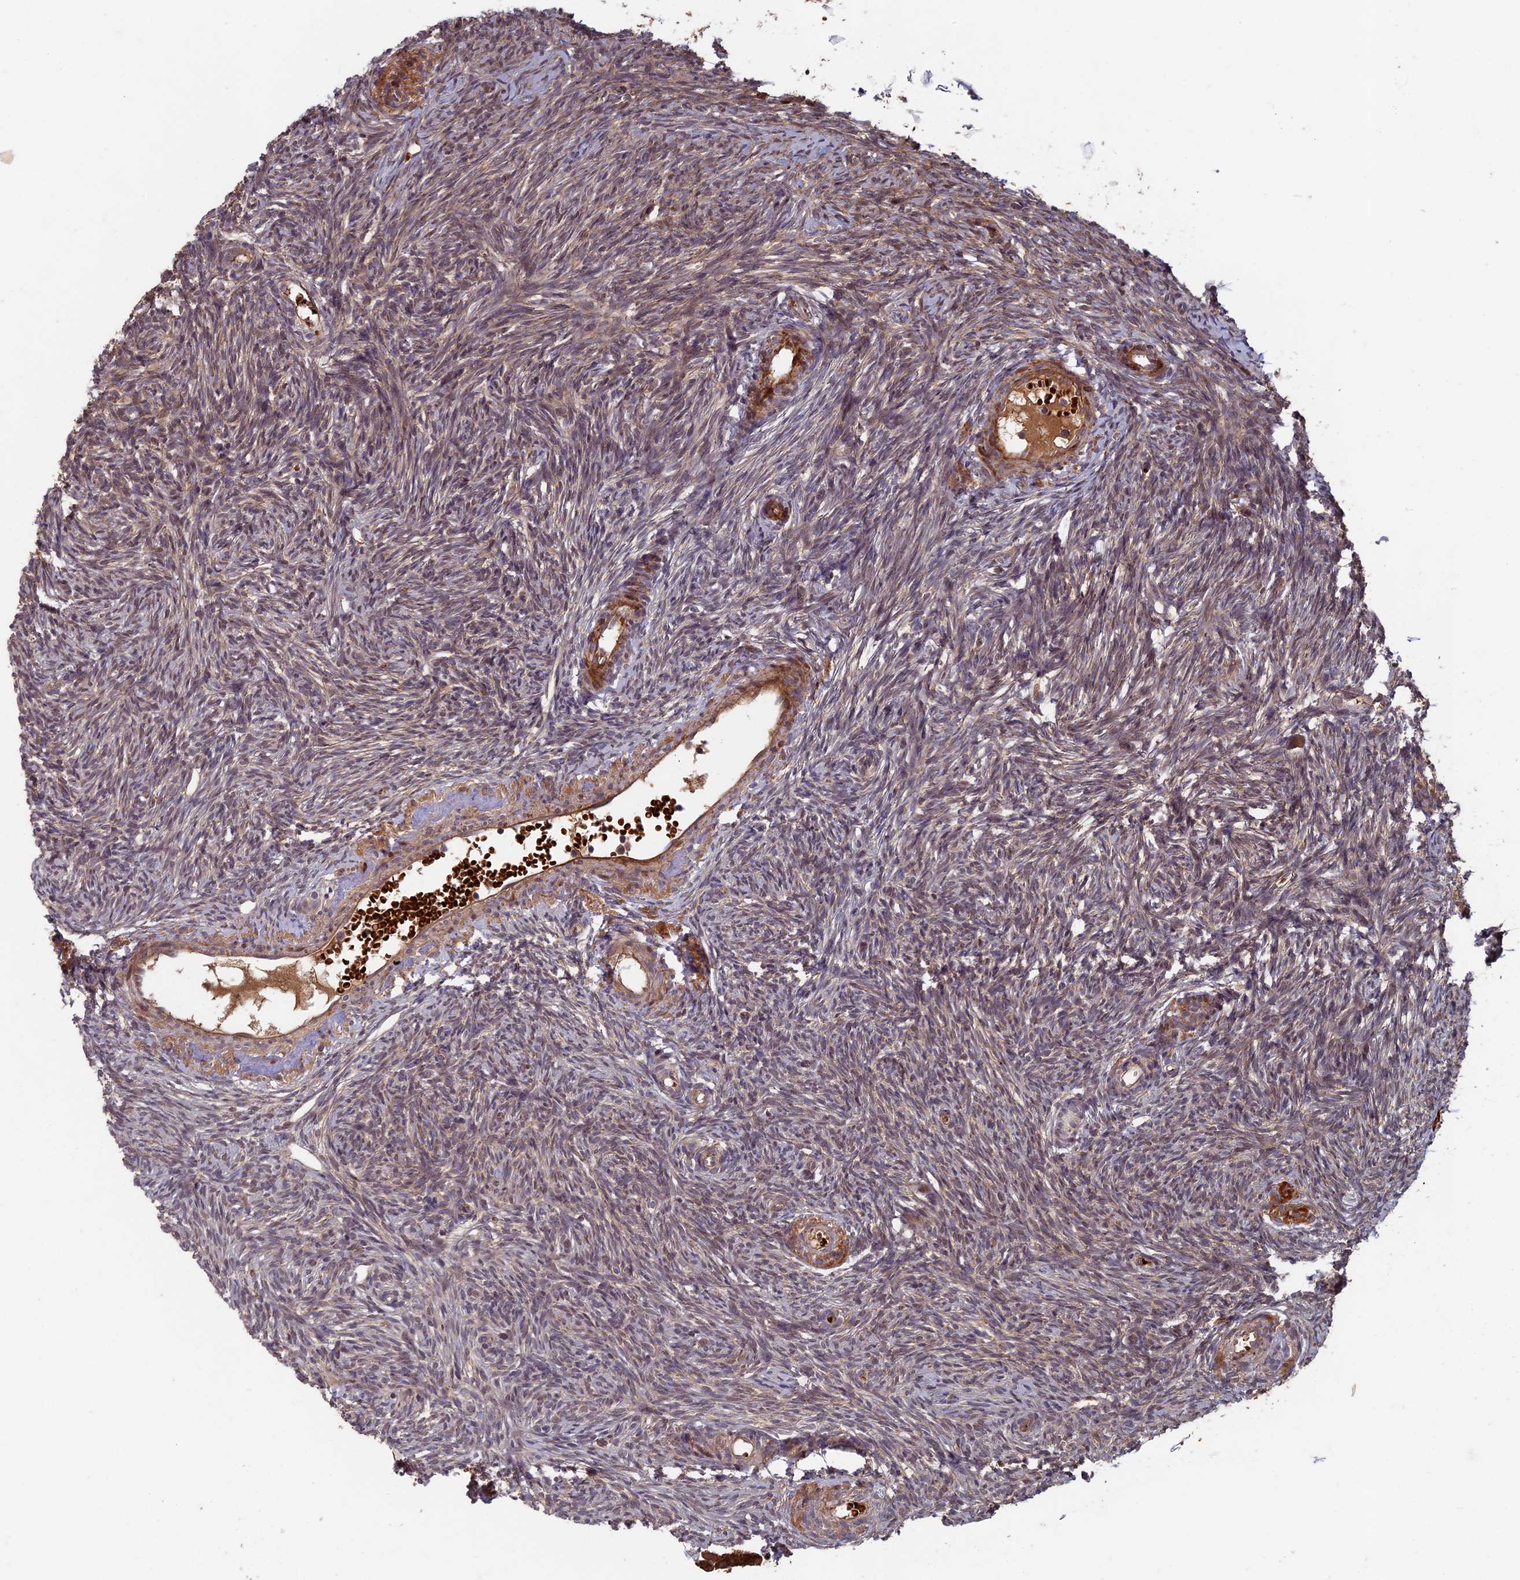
{"staining": {"intensity": "weak", "quantity": ">75%", "location": "cytoplasmic/membranous"}, "tissue": "ovary", "cell_type": "Ovarian stroma cells", "image_type": "normal", "snomed": [{"axis": "morphology", "description": "Normal tissue, NOS"}, {"axis": "topography", "description": "Ovary"}], "caption": "IHC (DAB (3,3'-diaminobenzidine)) staining of normal human ovary demonstrates weak cytoplasmic/membranous protein positivity in about >75% of ovarian stroma cells.", "gene": "RCCD1", "patient": {"sex": "female", "age": 51}}